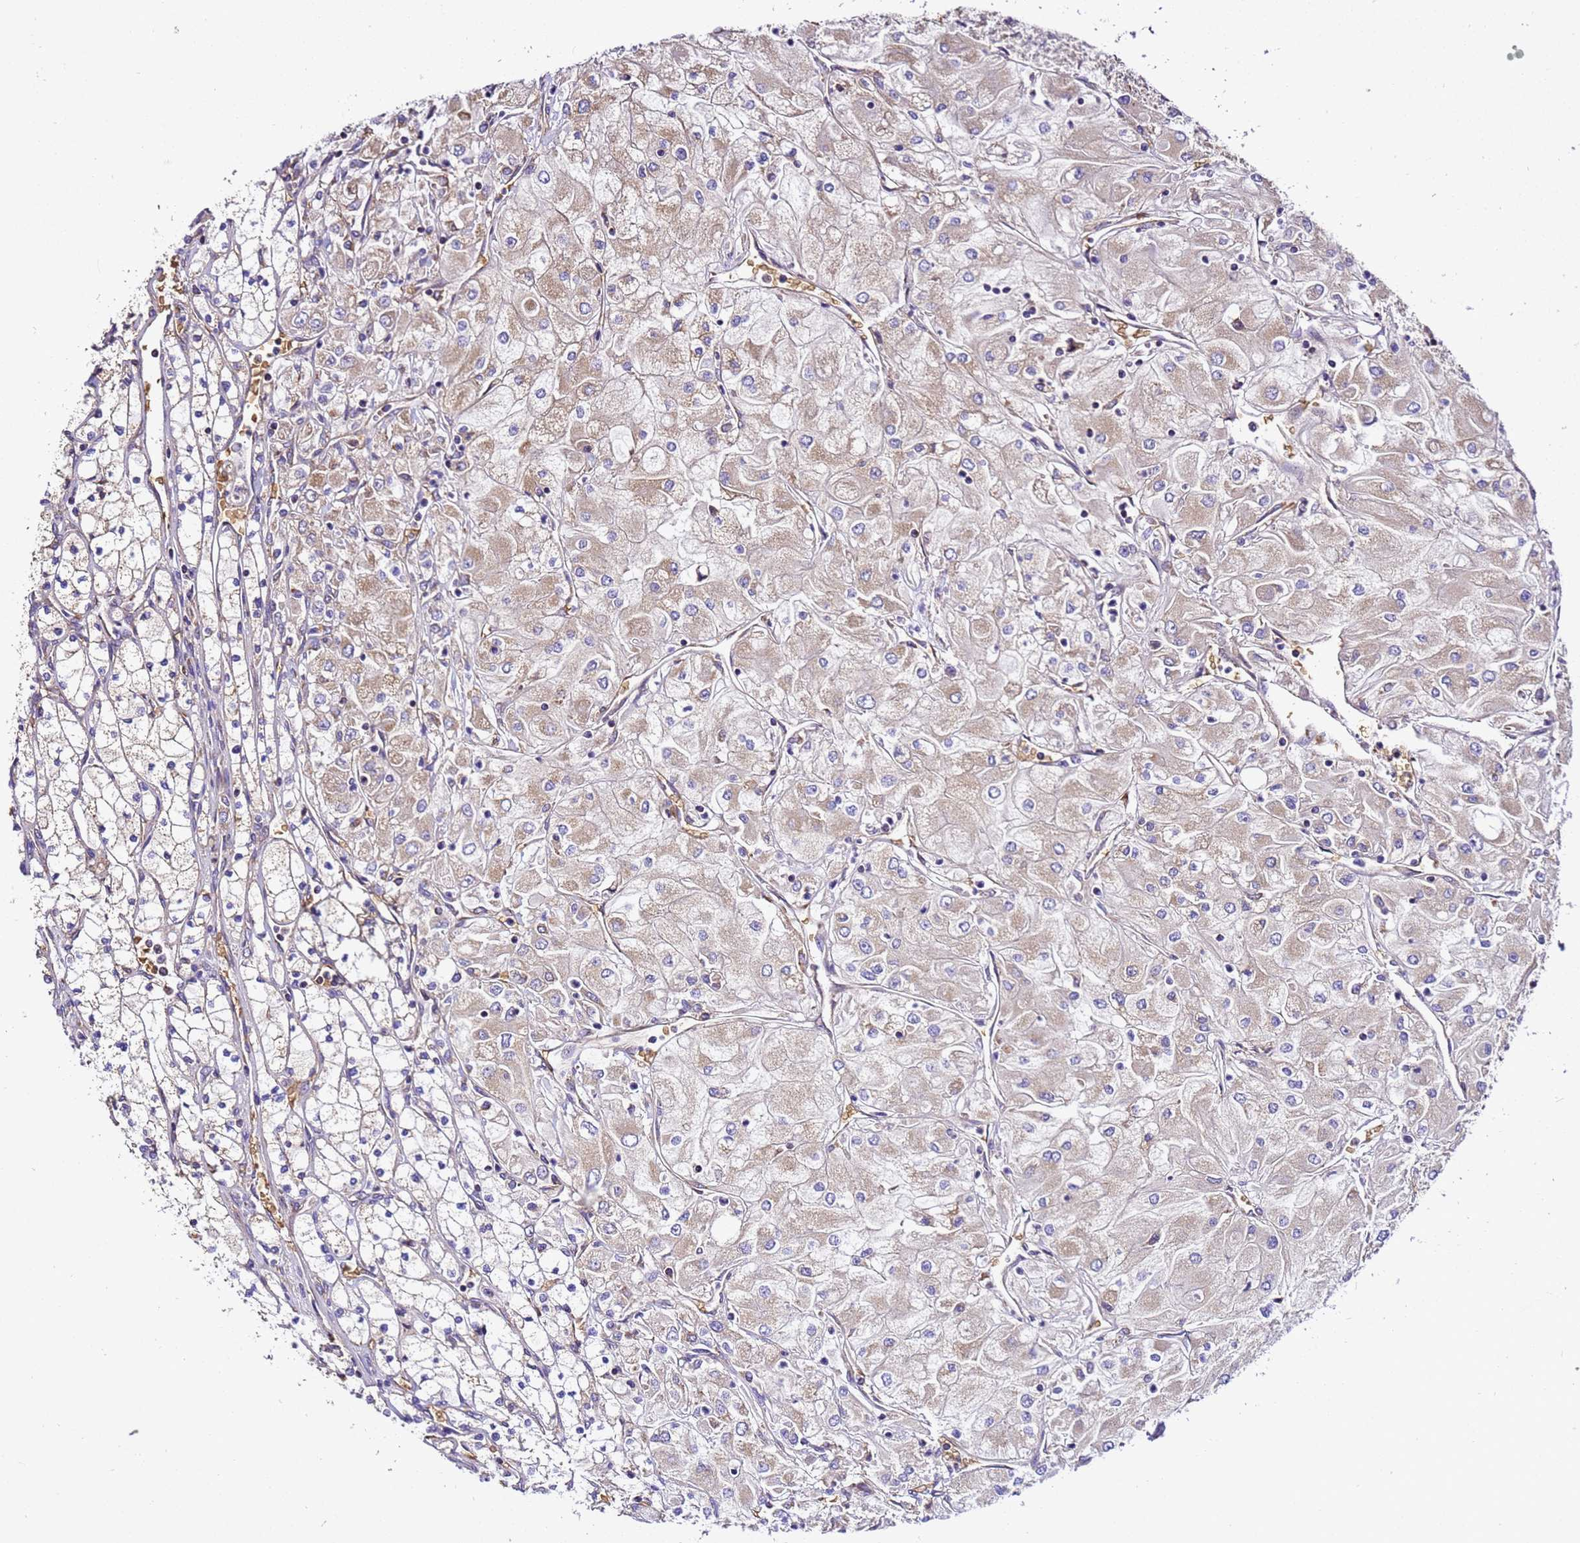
{"staining": {"intensity": "weak", "quantity": "25%-75%", "location": "cytoplasmic/membranous"}, "tissue": "renal cancer", "cell_type": "Tumor cells", "image_type": "cancer", "snomed": [{"axis": "morphology", "description": "Adenocarcinoma, NOS"}, {"axis": "topography", "description": "Kidney"}], "caption": "Renal cancer (adenocarcinoma) stained with a brown dye displays weak cytoplasmic/membranous positive staining in approximately 25%-75% of tumor cells.", "gene": "LRRIQ1", "patient": {"sex": "male", "age": 80}}